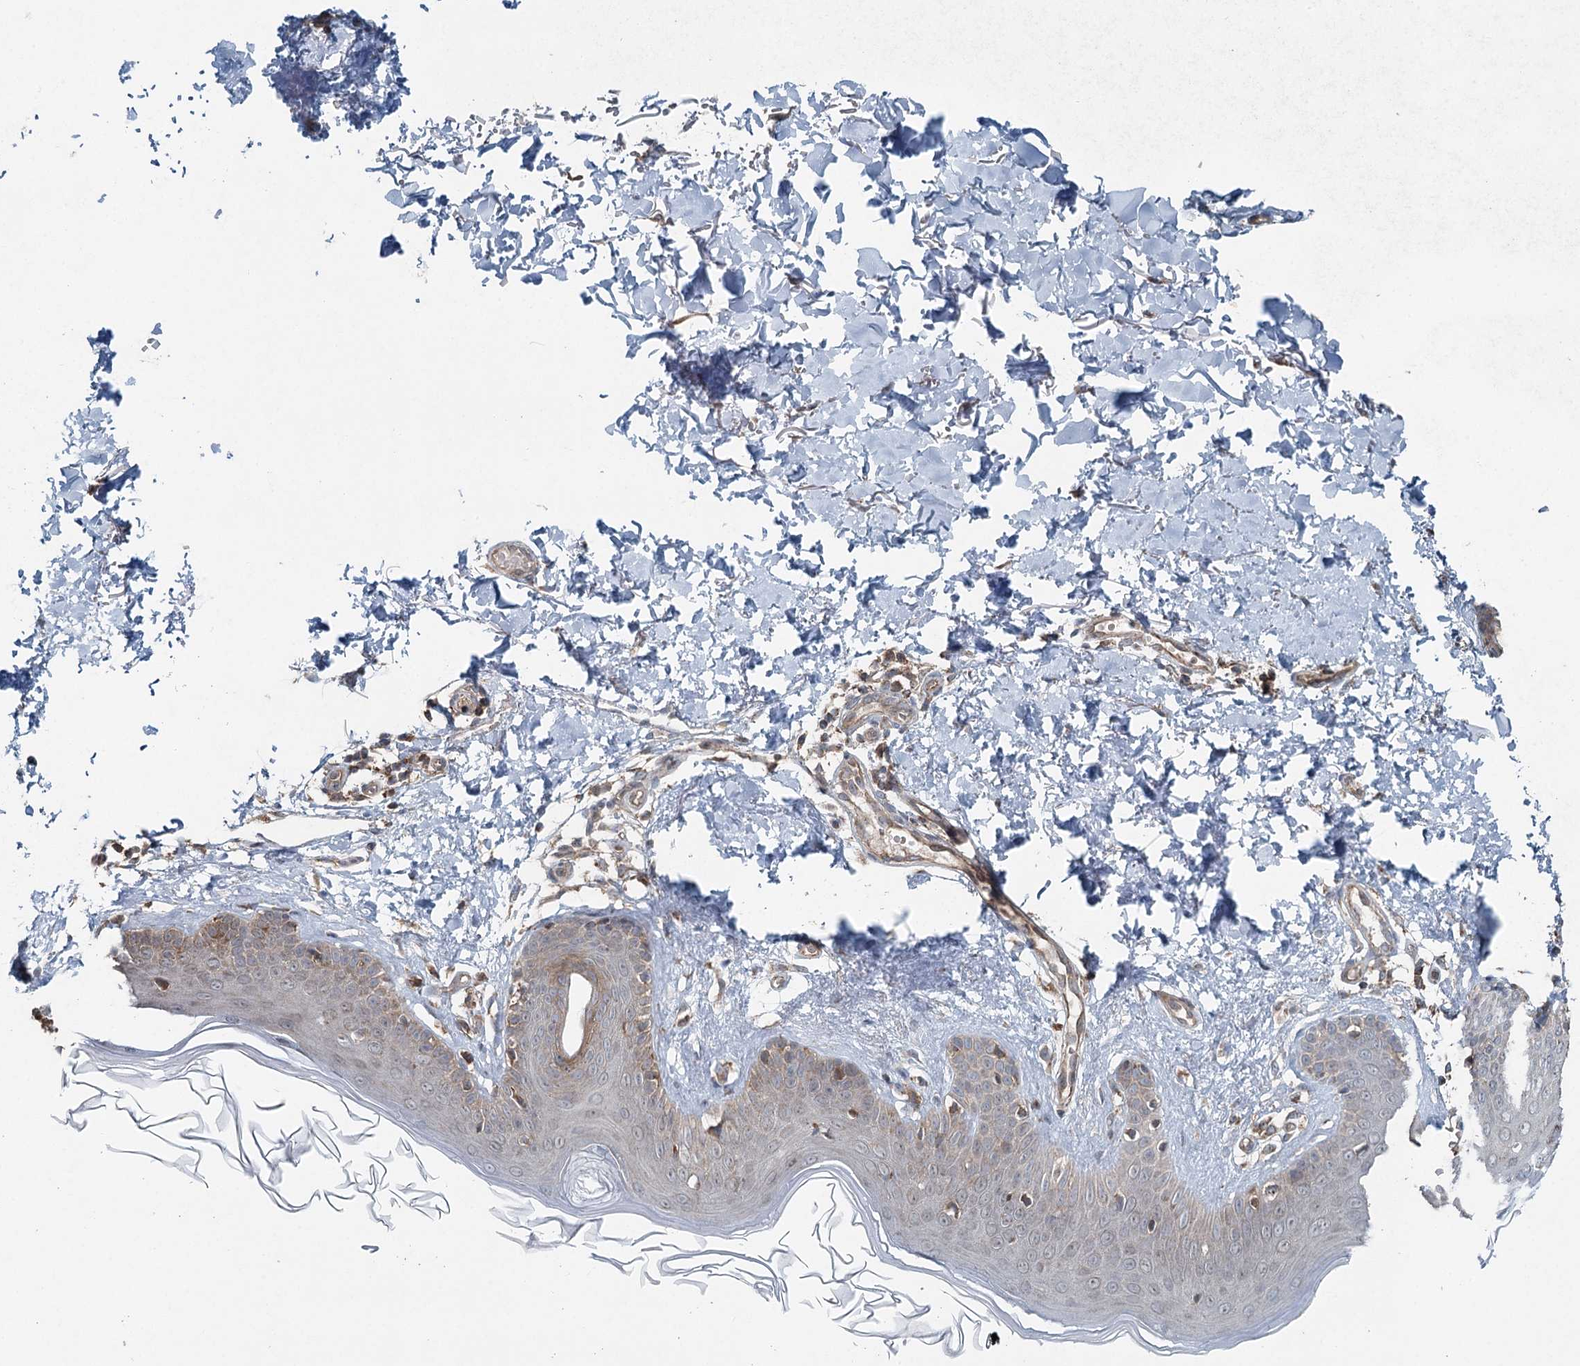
{"staining": {"intensity": "moderate", "quantity": ">75%", "location": "cytoplasmic/membranous"}, "tissue": "skin", "cell_type": "Fibroblasts", "image_type": "normal", "snomed": [{"axis": "morphology", "description": "Normal tissue, NOS"}, {"axis": "topography", "description": "Skin"}], "caption": "Fibroblasts show medium levels of moderate cytoplasmic/membranous expression in approximately >75% of cells in unremarkable human skin.", "gene": "SKIC3", "patient": {"sex": "male", "age": 52}}